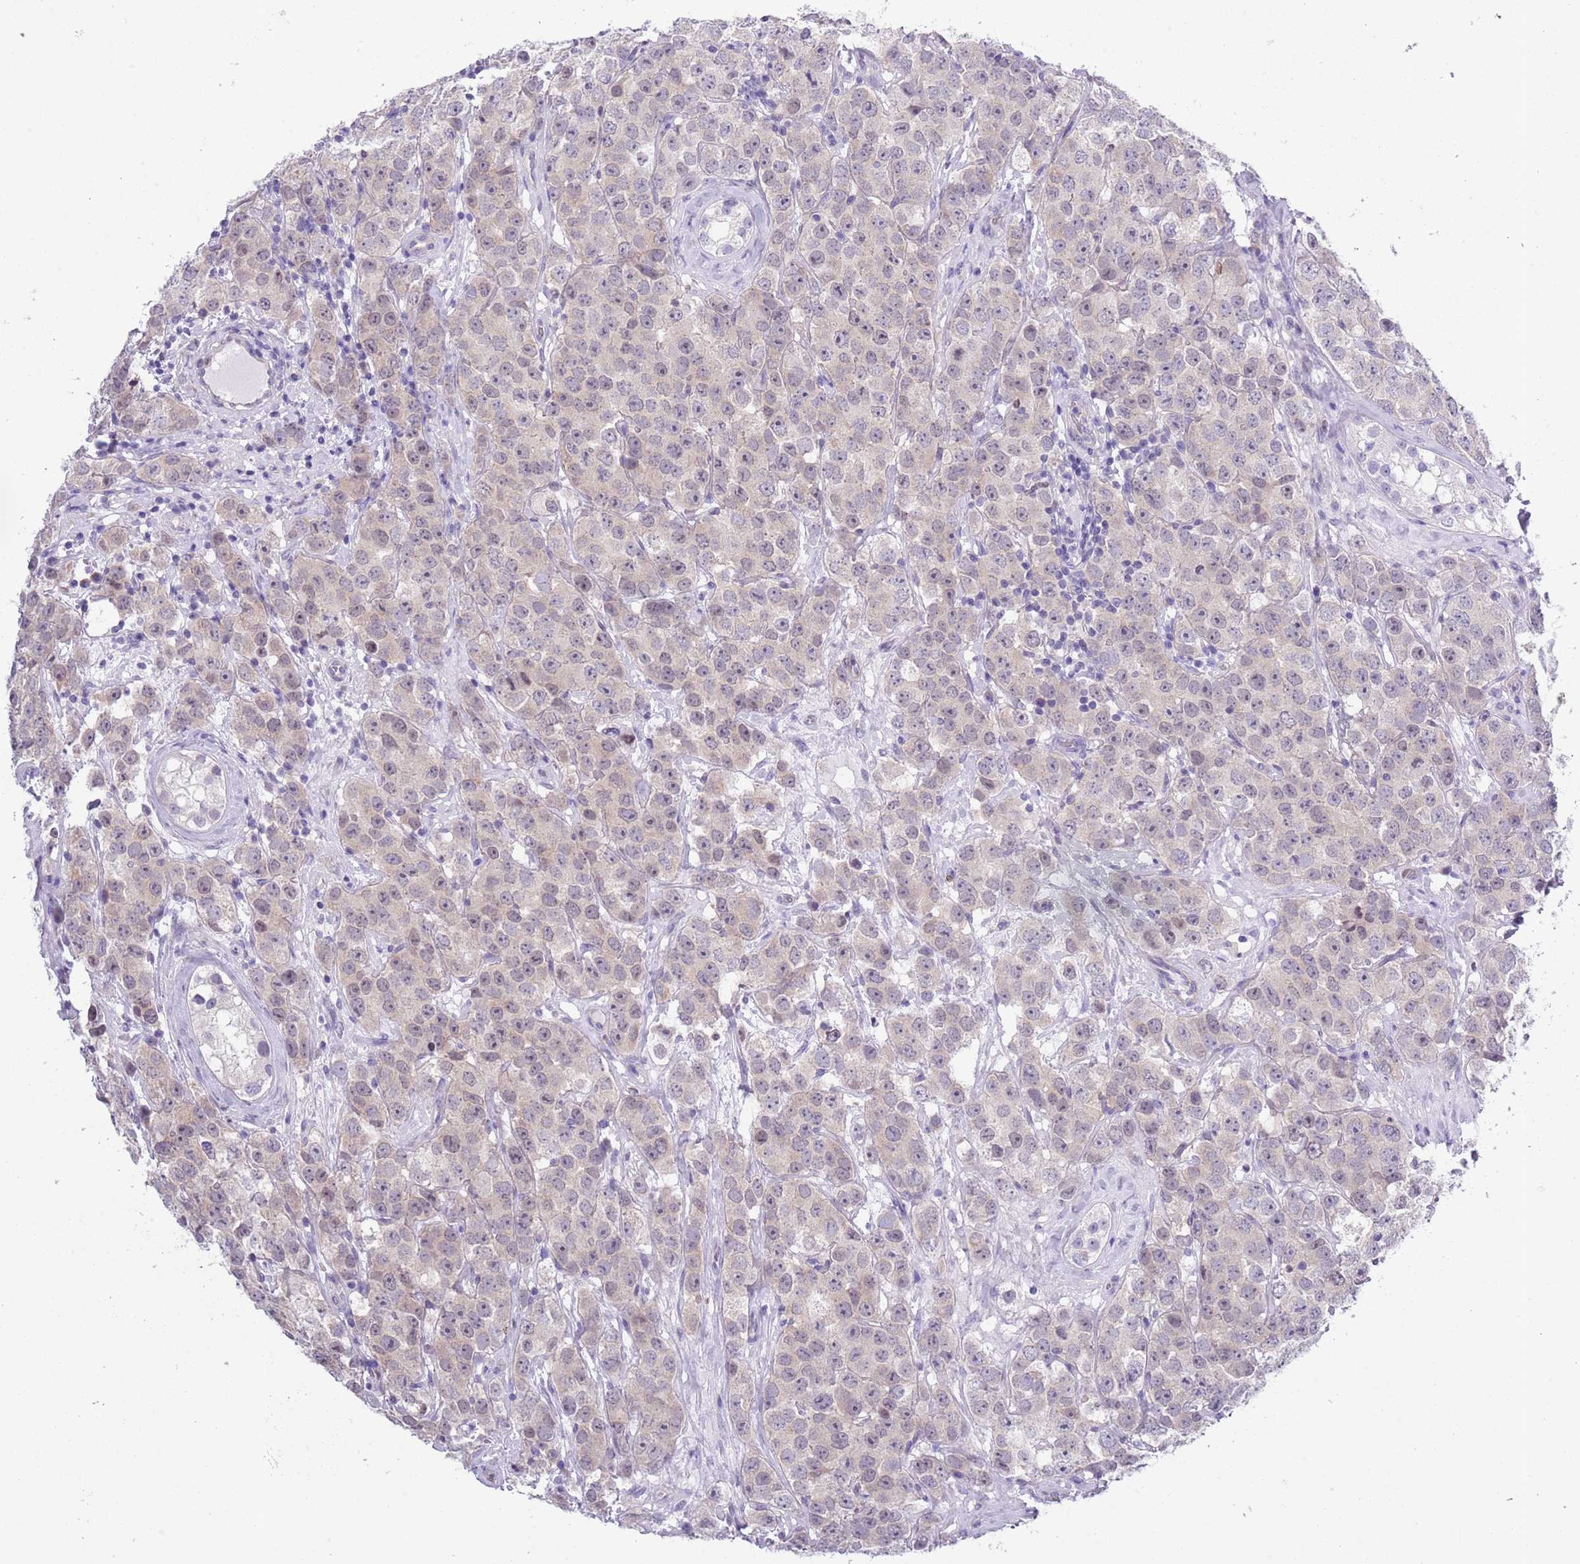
{"staining": {"intensity": "weak", "quantity": "<25%", "location": "nuclear"}, "tissue": "testis cancer", "cell_type": "Tumor cells", "image_type": "cancer", "snomed": [{"axis": "morphology", "description": "Seminoma, NOS"}, {"axis": "topography", "description": "Testis"}], "caption": "IHC of human seminoma (testis) displays no expression in tumor cells.", "gene": "ZFP2", "patient": {"sex": "male", "age": 28}}